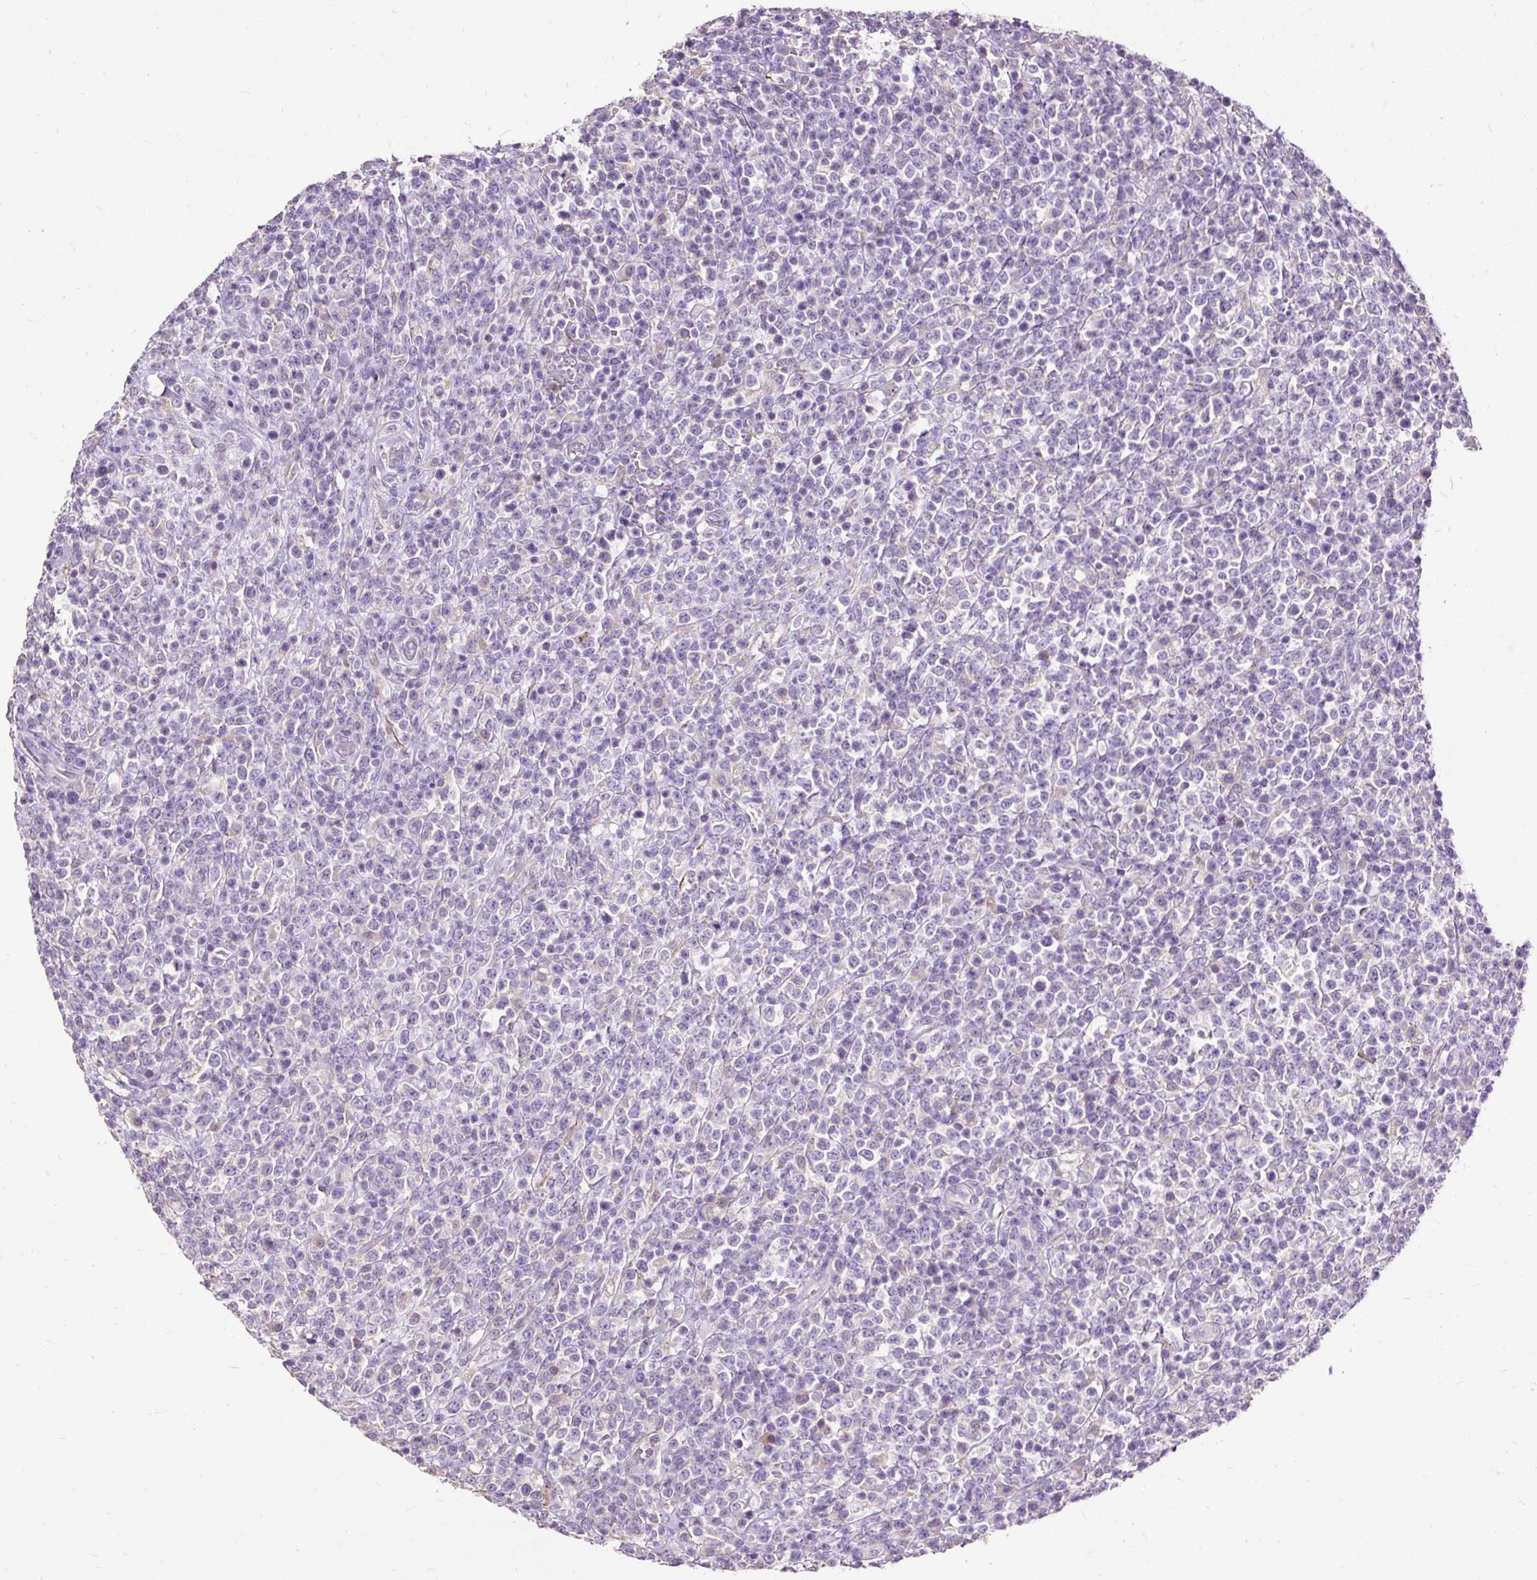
{"staining": {"intensity": "negative", "quantity": "none", "location": "none"}, "tissue": "lymphoma", "cell_type": "Tumor cells", "image_type": "cancer", "snomed": [{"axis": "morphology", "description": "Malignant lymphoma, non-Hodgkin's type, High grade"}, {"axis": "topography", "description": "Colon"}], "caption": "Immunohistochemistry of lymphoma exhibits no staining in tumor cells. (Stains: DAB (3,3'-diaminobenzidine) immunohistochemistry with hematoxylin counter stain, Microscopy: brightfield microscopy at high magnification).", "gene": "GBX1", "patient": {"sex": "female", "age": 53}}